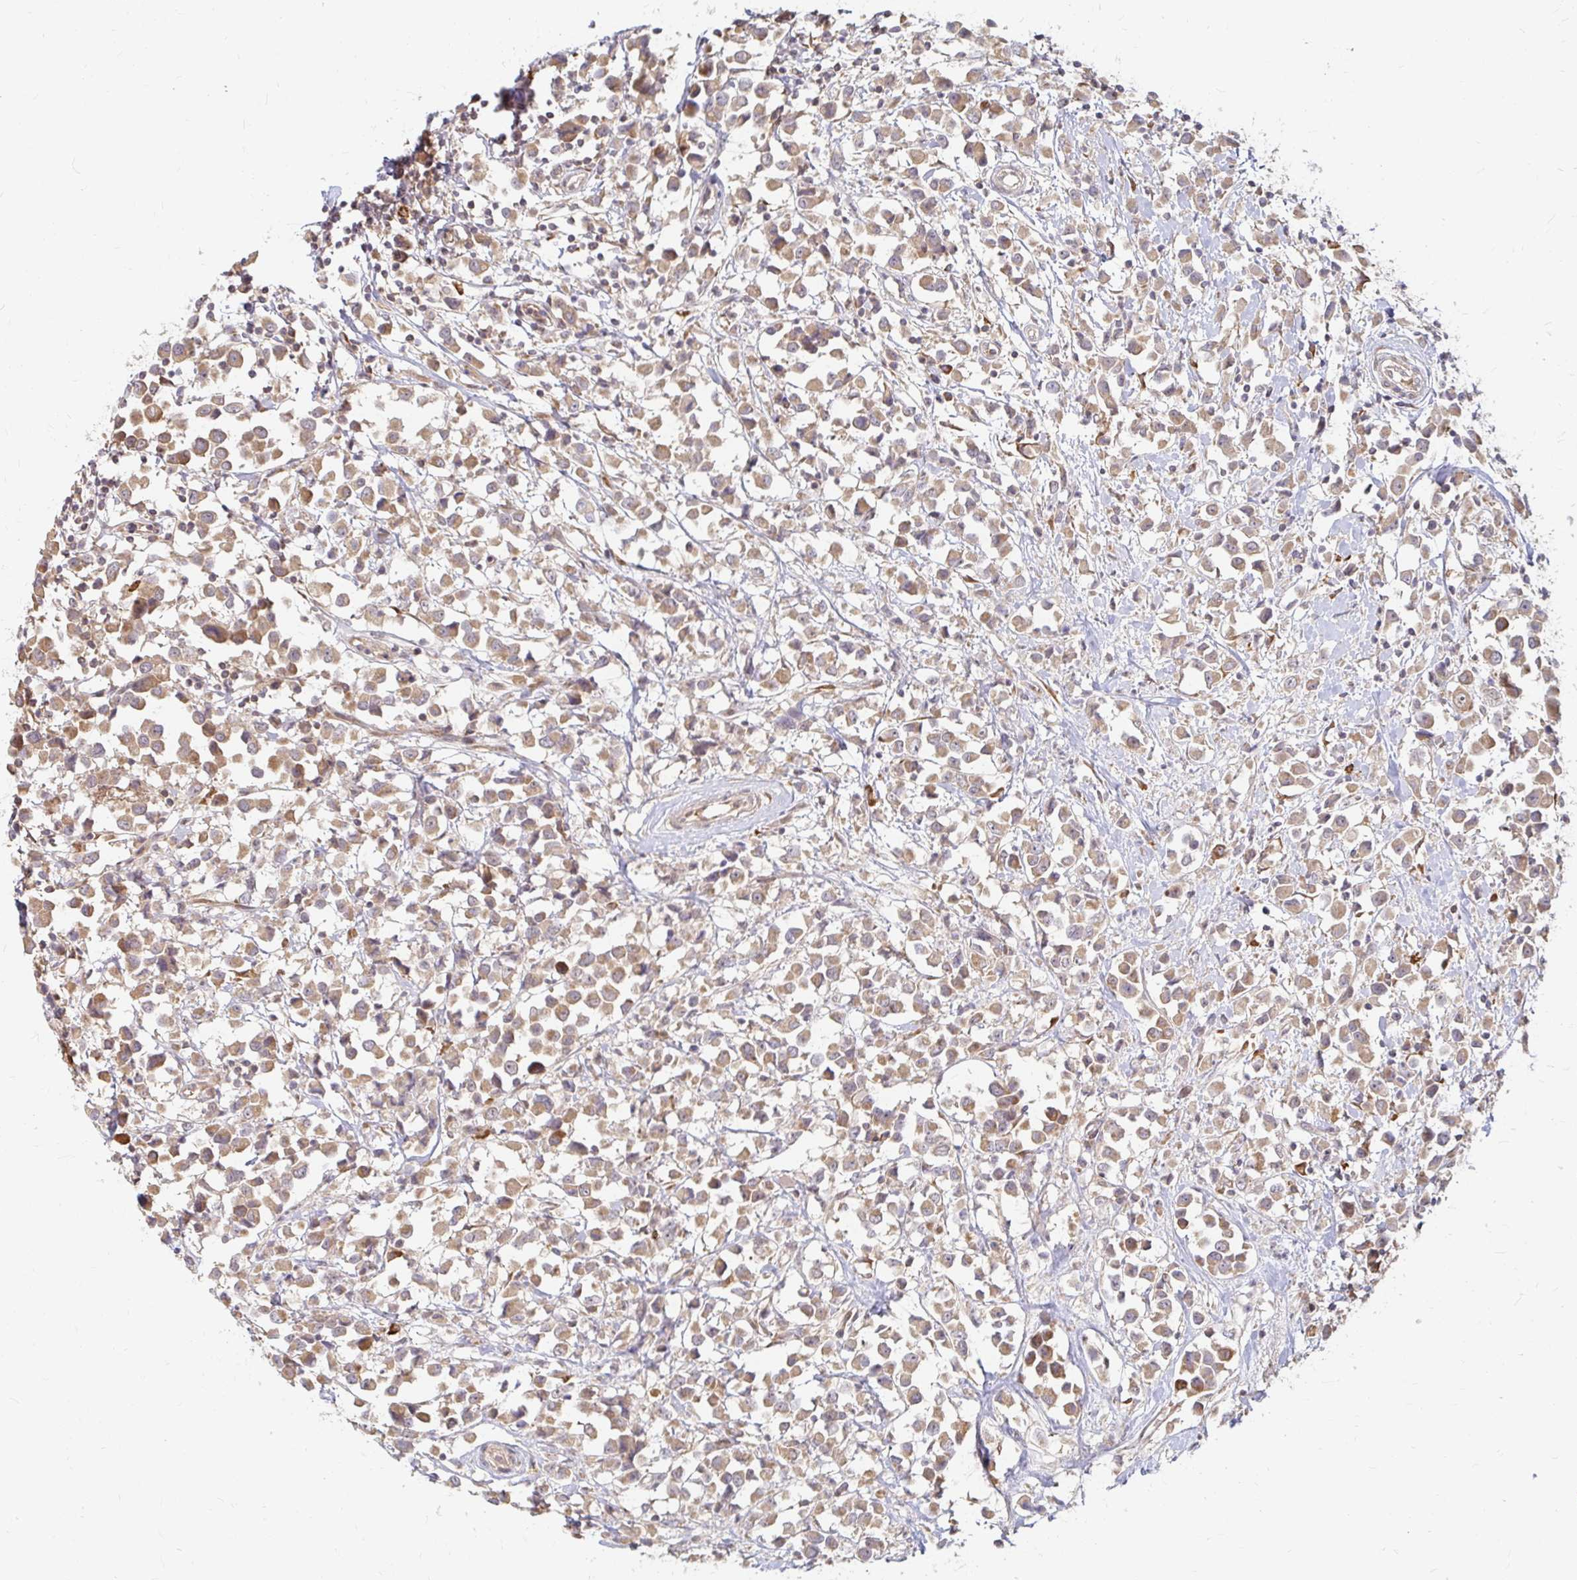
{"staining": {"intensity": "moderate", "quantity": ">75%", "location": "cytoplasmic/membranous"}, "tissue": "breast cancer", "cell_type": "Tumor cells", "image_type": "cancer", "snomed": [{"axis": "morphology", "description": "Duct carcinoma"}, {"axis": "topography", "description": "Breast"}], "caption": "Tumor cells show medium levels of moderate cytoplasmic/membranous expression in approximately >75% of cells in breast cancer (infiltrating ductal carcinoma).", "gene": "CAST", "patient": {"sex": "female", "age": 61}}